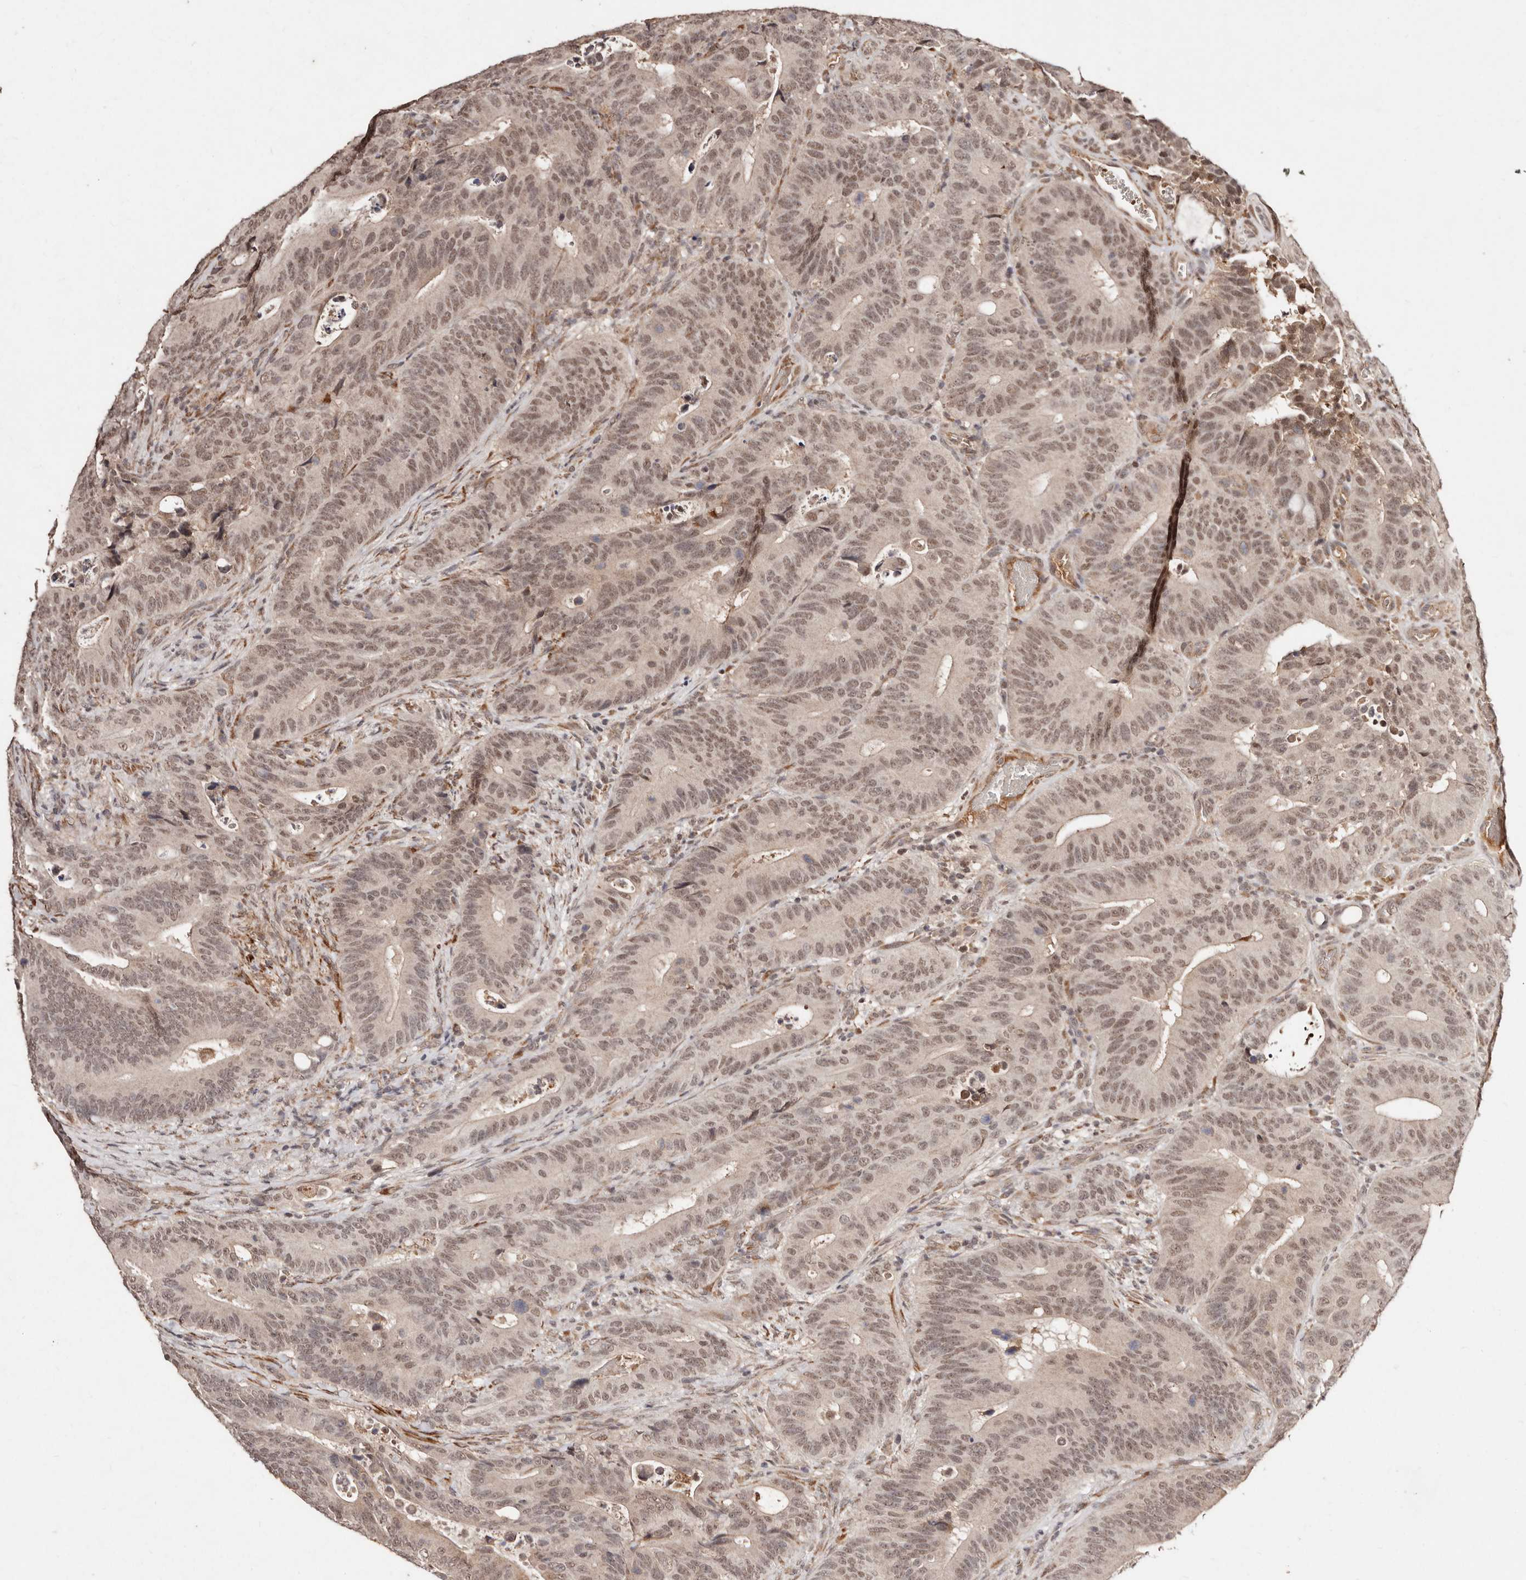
{"staining": {"intensity": "moderate", "quantity": ">75%", "location": "nuclear"}, "tissue": "colorectal cancer", "cell_type": "Tumor cells", "image_type": "cancer", "snomed": [{"axis": "morphology", "description": "Adenocarcinoma, NOS"}, {"axis": "topography", "description": "Colon"}], "caption": "IHC micrograph of neoplastic tissue: human colorectal cancer (adenocarcinoma) stained using IHC displays medium levels of moderate protein expression localized specifically in the nuclear of tumor cells, appearing as a nuclear brown color.", "gene": "BICRAL", "patient": {"sex": "male", "age": 83}}